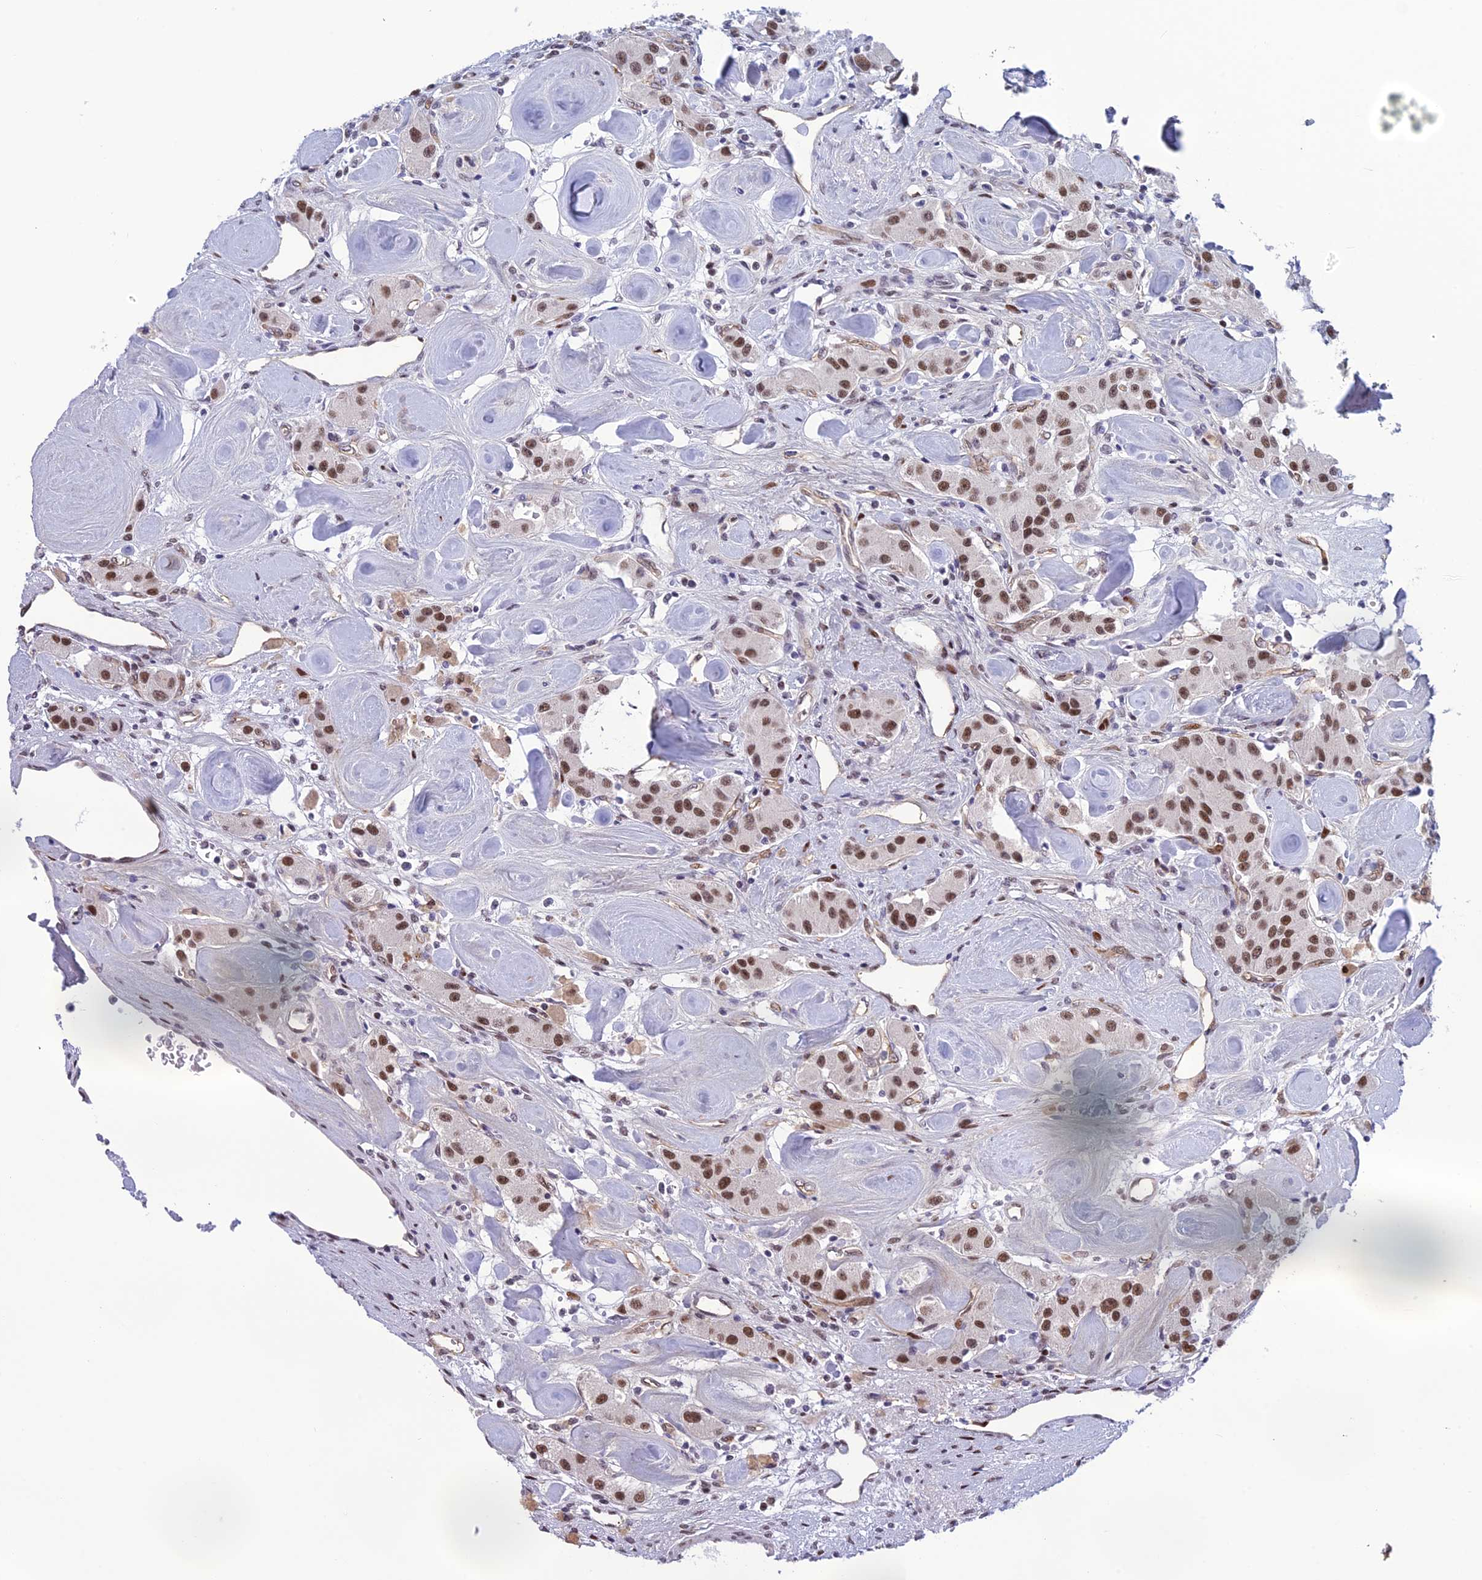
{"staining": {"intensity": "moderate", "quantity": ">75%", "location": "nuclear"}, "tissue": "carcinoid", "cell_type": "Tumor cells", "image_type": "cancer", "snomed": [{"axis": "morphology", "description": "Carcinoid, malignant, NOS"}, {"axis": "topography", "description": "Pancreas"}], "caption": "Brown immunohistochemical staining in human carcinoid (malignant) displays moderate nuclear staining in approximately >75% of tumor cells. The staining was performed using DAB to visualize the protein expression in brown, while the nuclei were stained in blue with hematoxylin (Magnification: 20x).", "gene": "RANBP3", "patient": {"sex": "male", "age": 41}}